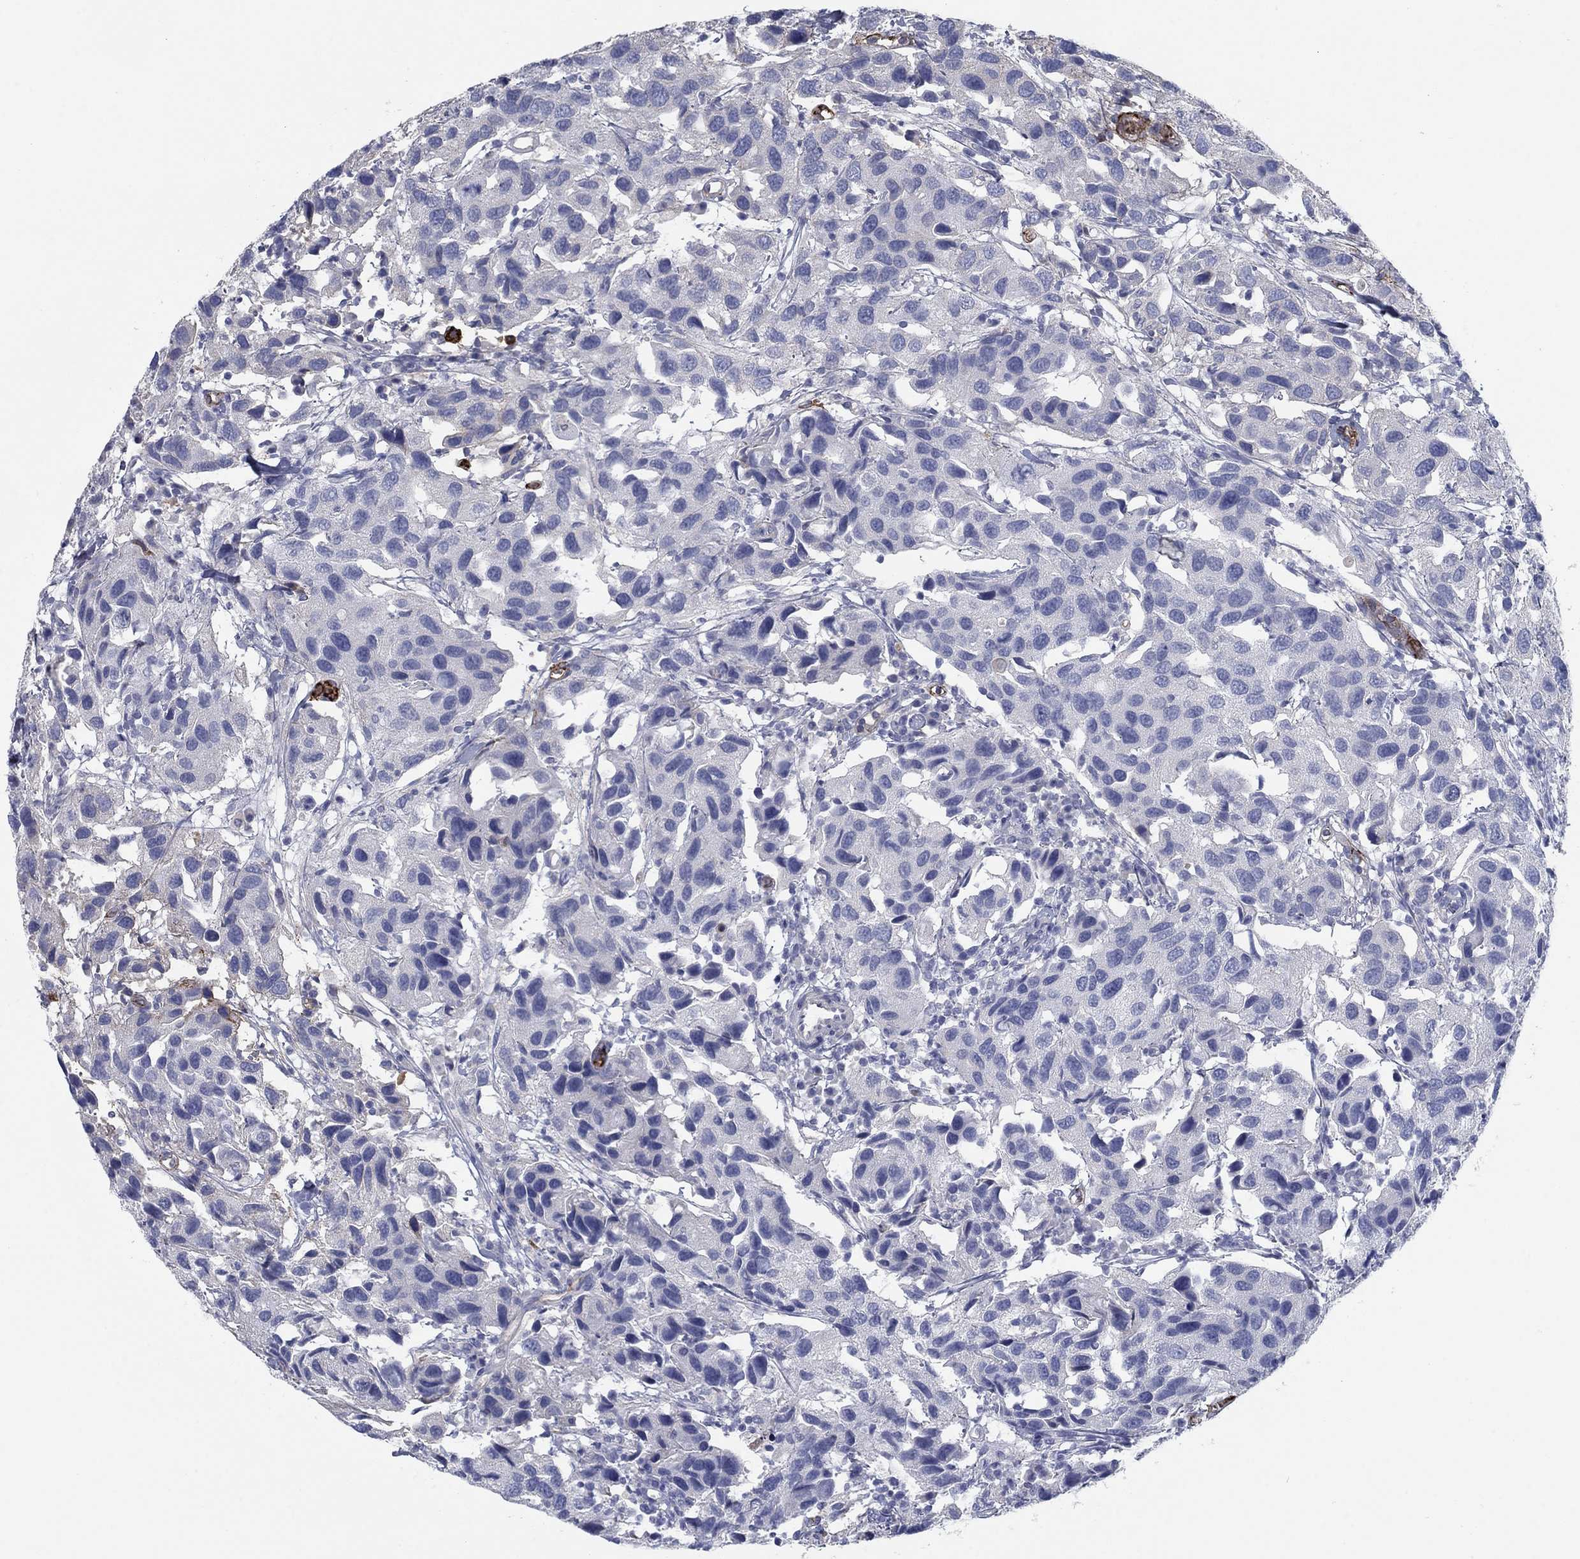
{"staining": {"intensity": "negative", "quantity": "none", "location": "none"}, "tissue": "urothelial cancer", "cell_type": "Tumor cells", "image_type": "cancer", "snomed": [{"axis": "morphology", "description": "Urothelial carcinoma, High grade"}, {"axis": "topography", "description": "Urinary bladder"}], "caption": "IHC micrograph of neoplastic tissue: human urothelial cancer stained with DAB displays no significant protein expression in tumor cells.", "gene": "APOC3", "patient": {"sex": "male", "age": 79}}